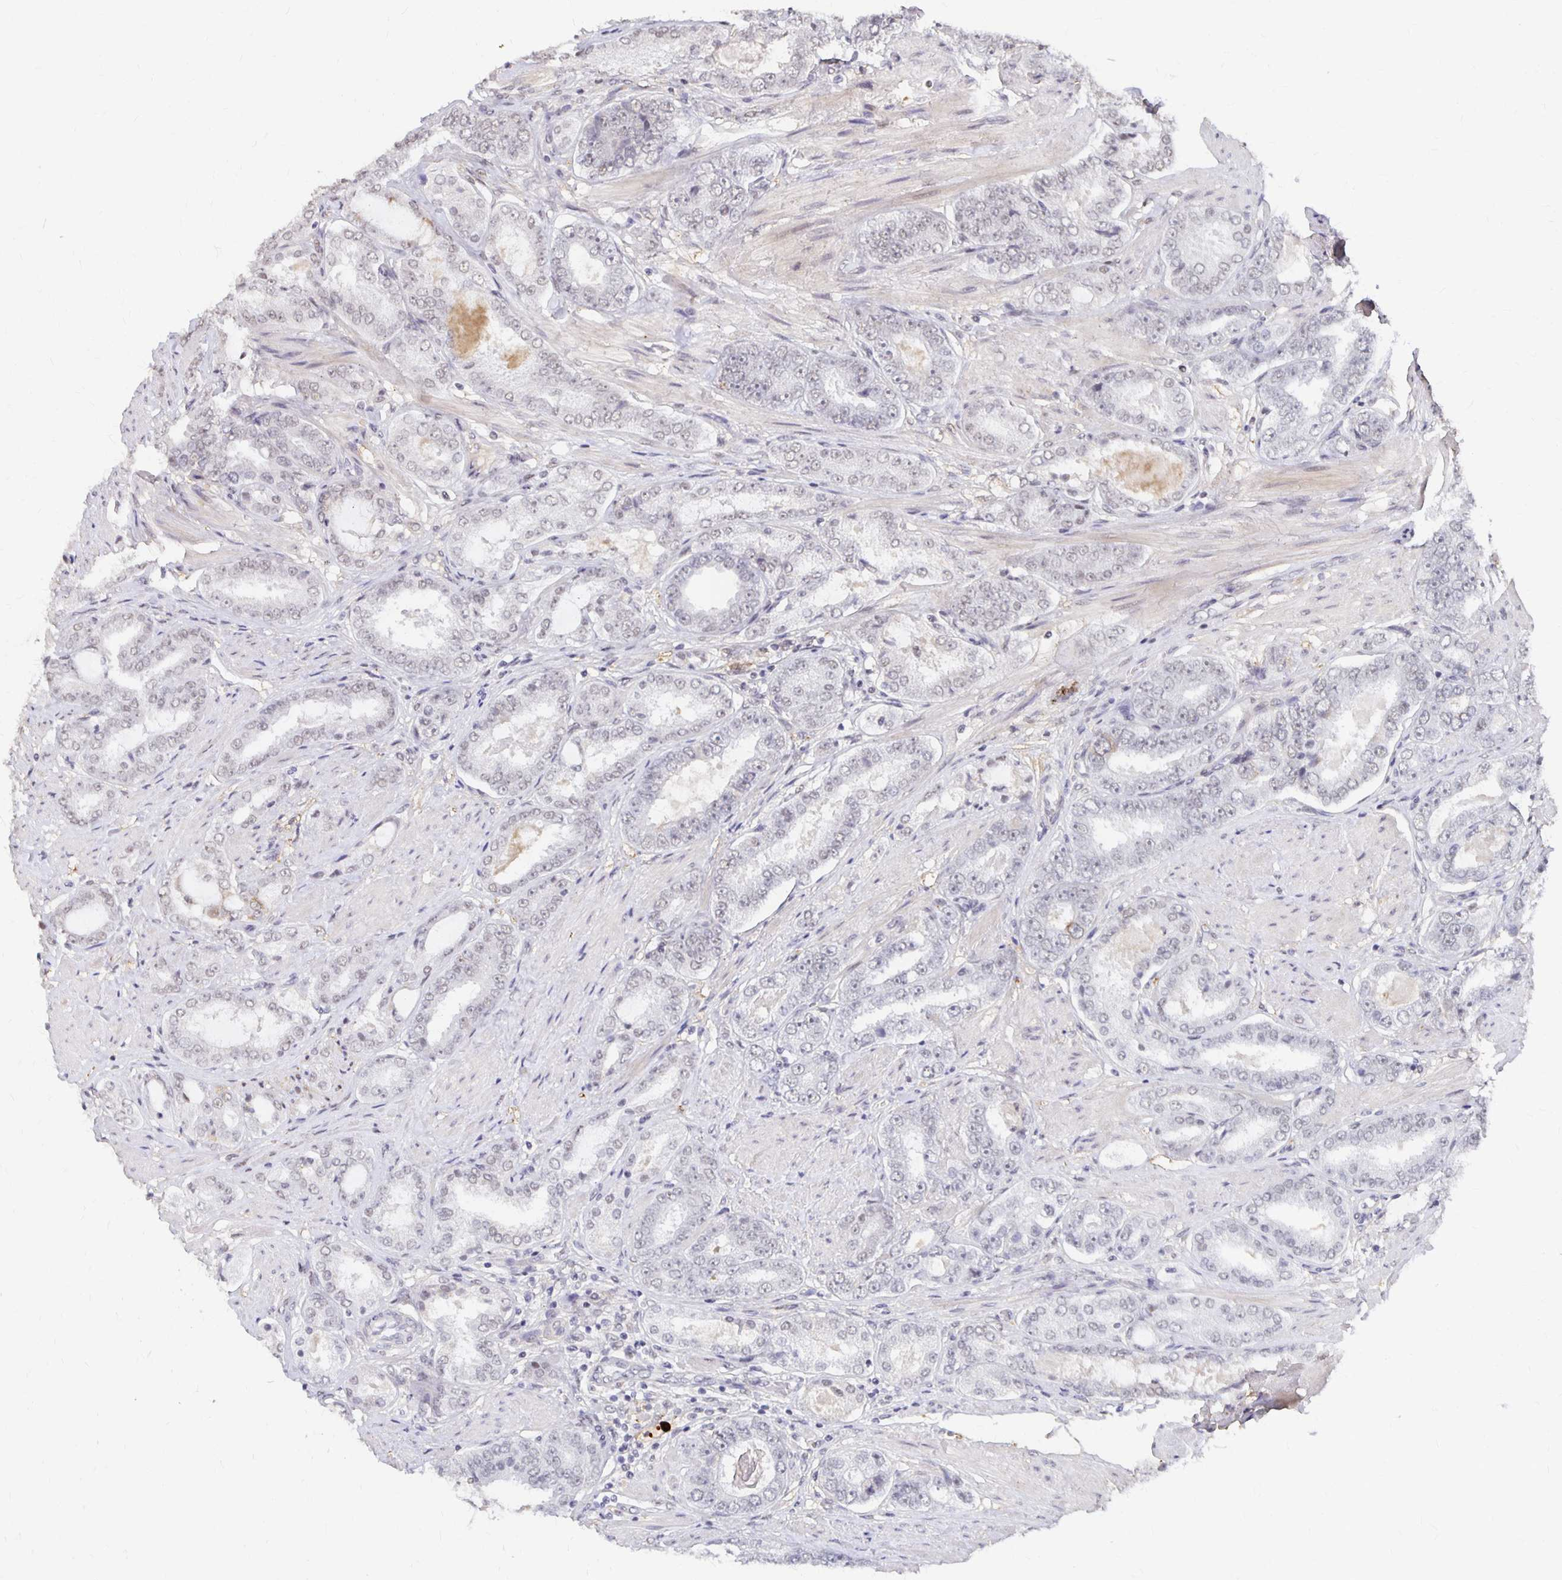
{"staining": {"intensity": "negative", "quantity": "none", "location": "none"}, "tissue": "prostate cancer", "cell_type": "Tumor cells", "image_type": "cancer", "snomed": [{"axis": "morphology", "description": "Adenocarcinoma, High grade"}, {"axis": "topography", "description": "Prostate"}], "caption": "The image reveals no staining of tumor cells in adenocarcinoma (high-grade) (prostate).", "gene": "CLASRP", "patient": {"sex": "male", "age": 63}}